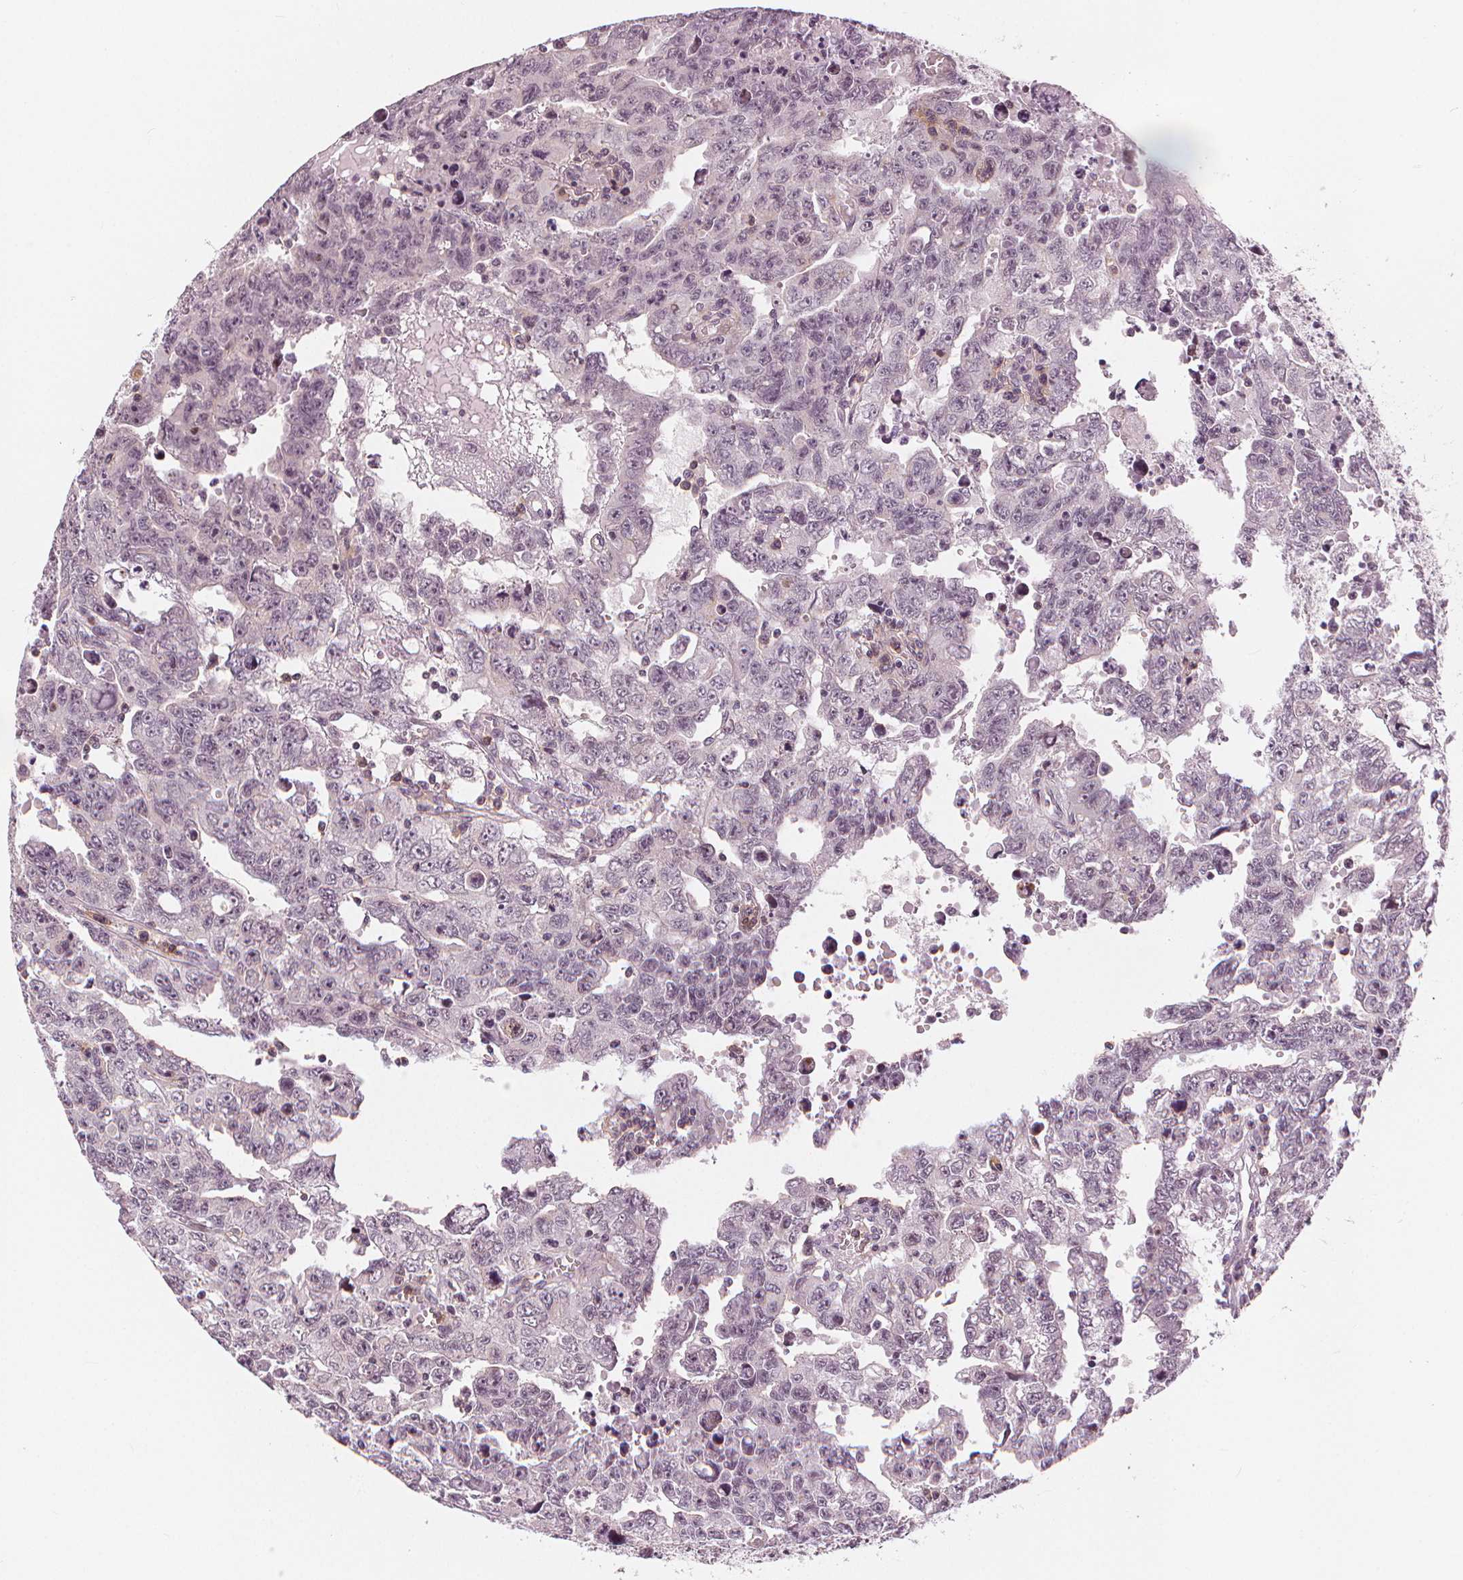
{"staining": {"intensity": "negative", "quantity": "none", "location": "none"}, "tissue": "testis cancer", "cell_type": "Tumor cells", "image_type": "cancer", "snomed": [{"axis": "morphology", "description": "Carcinoma, Embryonal, NOS"}, {"axis": "topography", "description": "Testis"}], "caption": "This image is of testis cancer (embryonal carcinoma) stained with IHC to label a protein in brown with the nuclei are counter-stained blue. There is no expression in tumor cells.", "gene": "SLC34A1", "patient": {"sex": "male", "age": 24}}